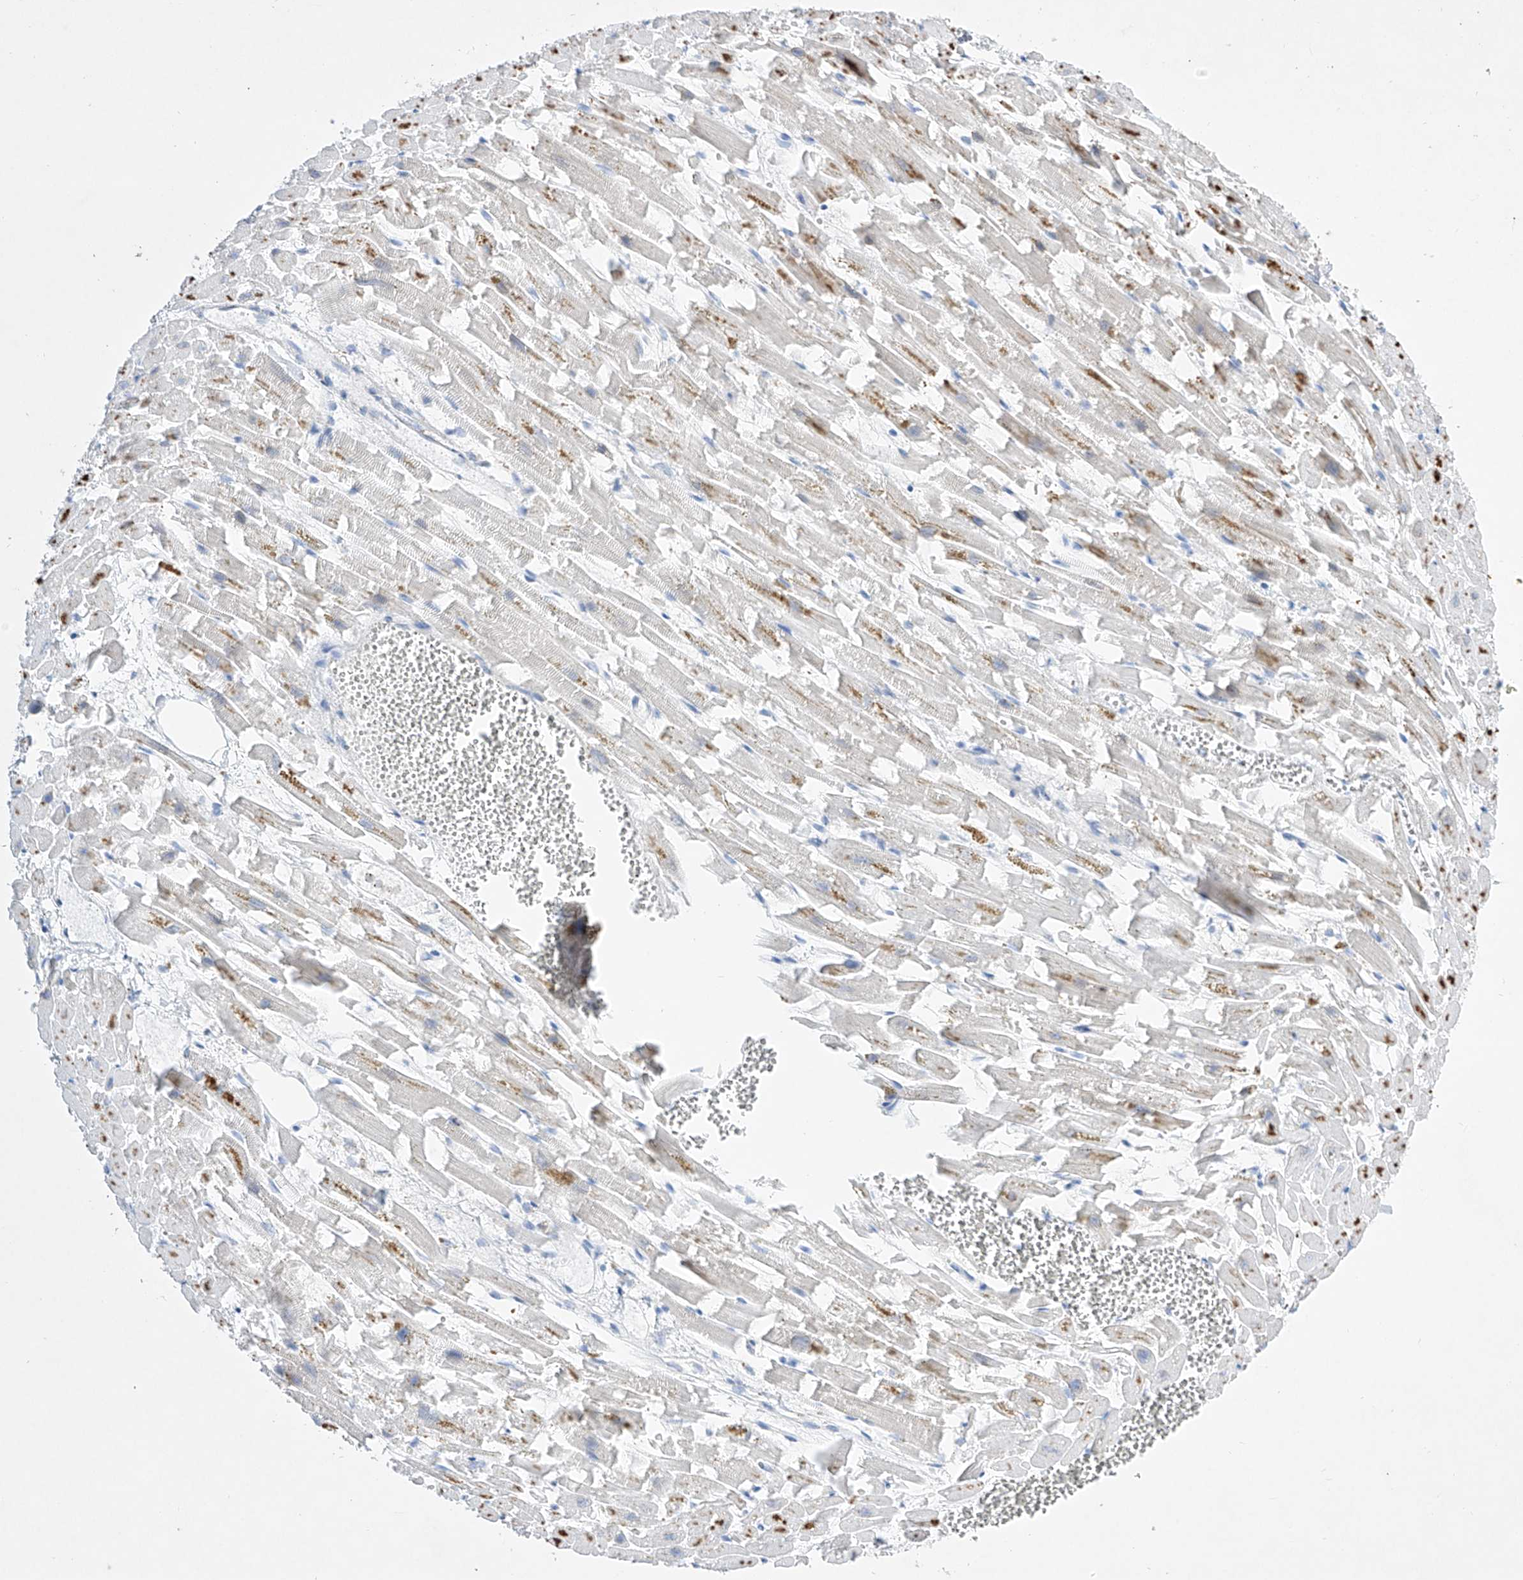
{"staining": {"intensity": "moderate", "quantity": "<25%", "location": "cytoplasmic/membranous"}, "tissue": "heart muscle", "cell_type": "Cardiomyocytes", "image_type": "normal", "snomed": [{"axis": "morphology", "description": "Normal tissue, NOS"}, {"axis": "topography", "description": "Heart"}], "caption": "Human heart muscle stained with a brown dye exhibits moderate cytoplasmic/membranous positive expression in approximately <25% of cardiomyocytes.", "gene": "TM7SF2", "patient": {"sex": "female", "age": 64}}